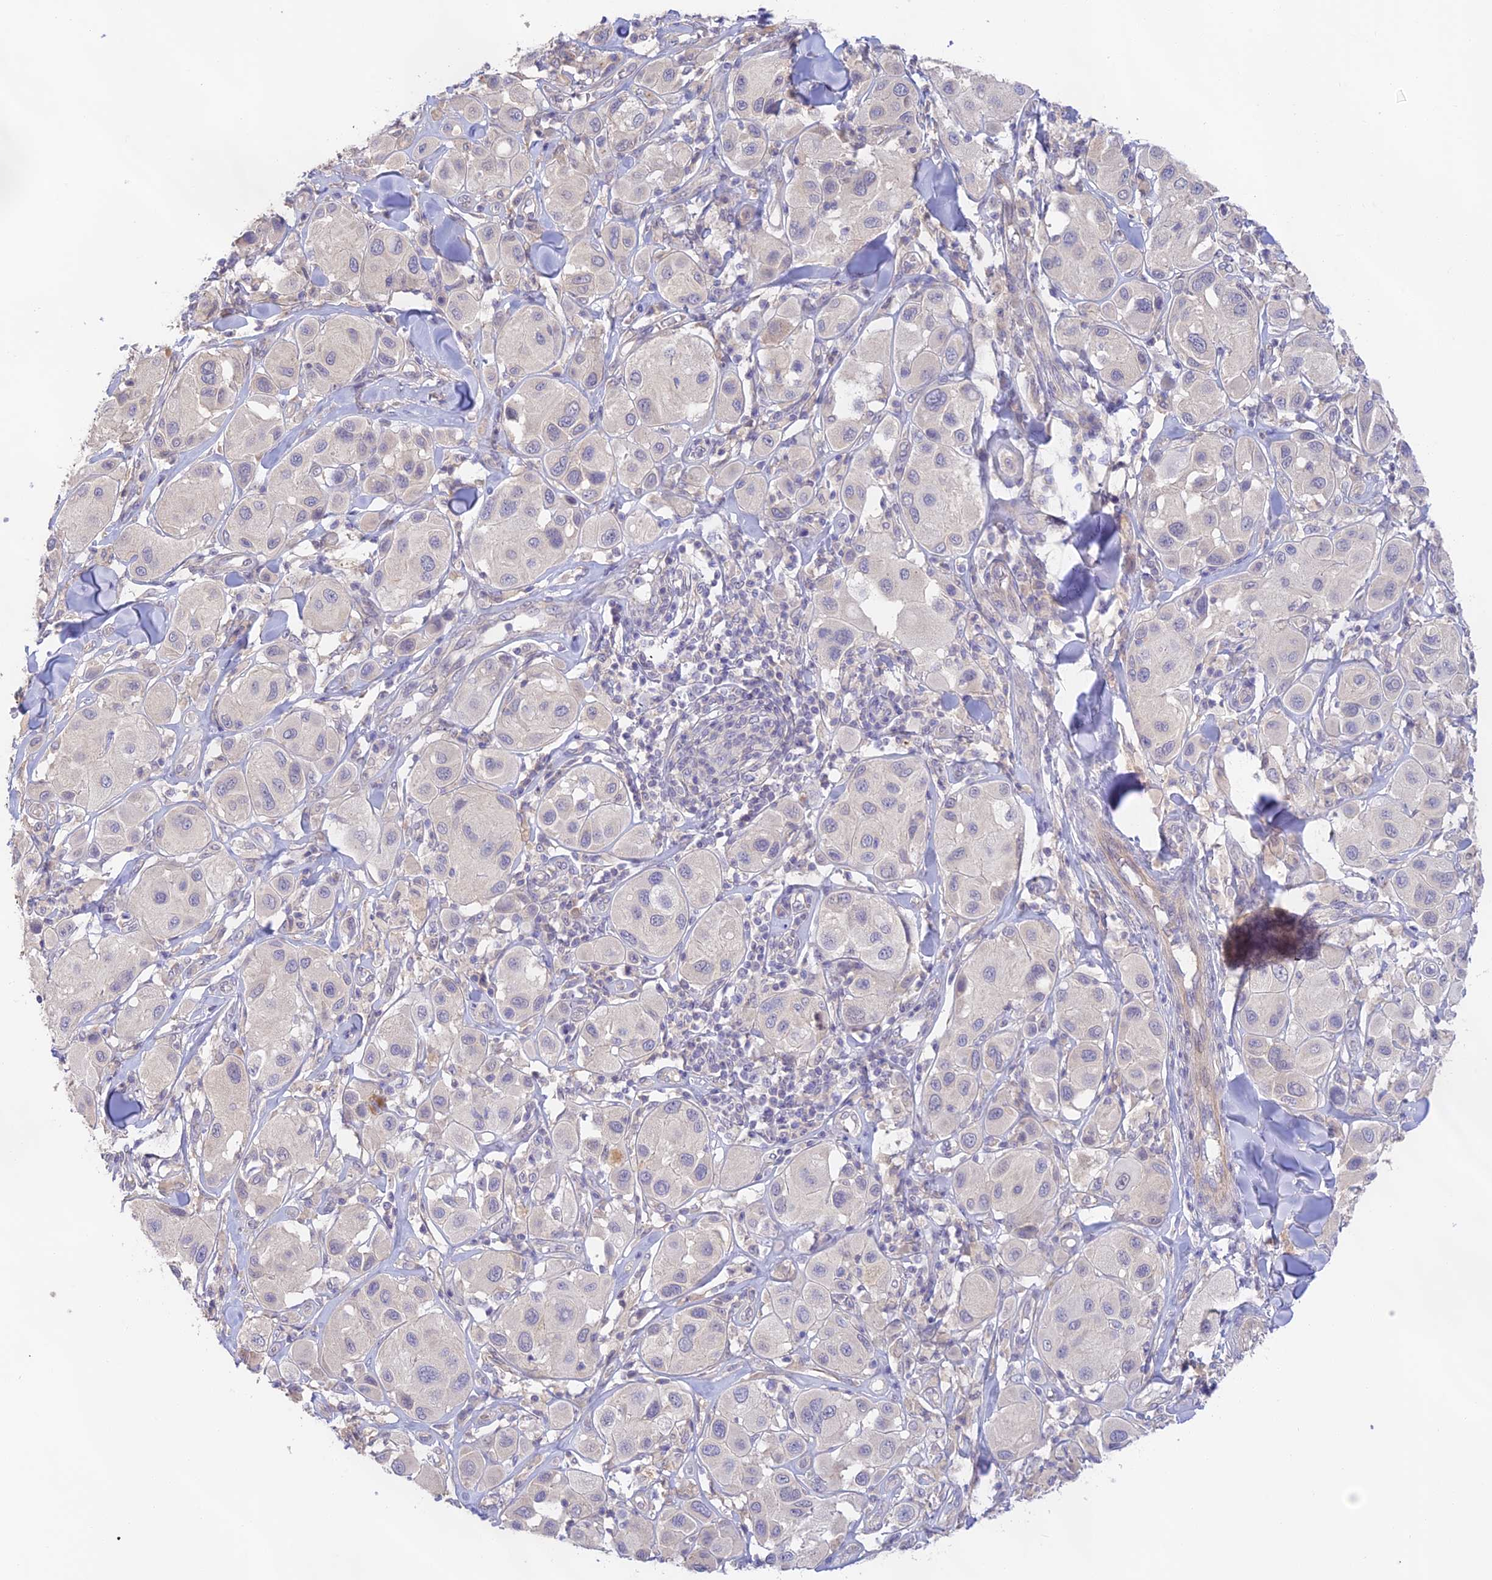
{"staining": {"intensity": "negative", "quantity": "none", "location": "none"}, "tissue": "melanoma", "cell_type": "Tumor cells", "image_type": "cancer", "snomed": [{"axis": "morphology", "description": "Malignant melanoma, Metastatic site"}, {"axis": "topography", "description": "Skin"}], "caption": "An IHC micrograph of malignant melanoma (metastatic site) is shown. There is no staining in tumor cells of malignant melanoma (metastatic site).", "gene": "CAMSAP3", "patient": {"sex": "male", "age": 41}}